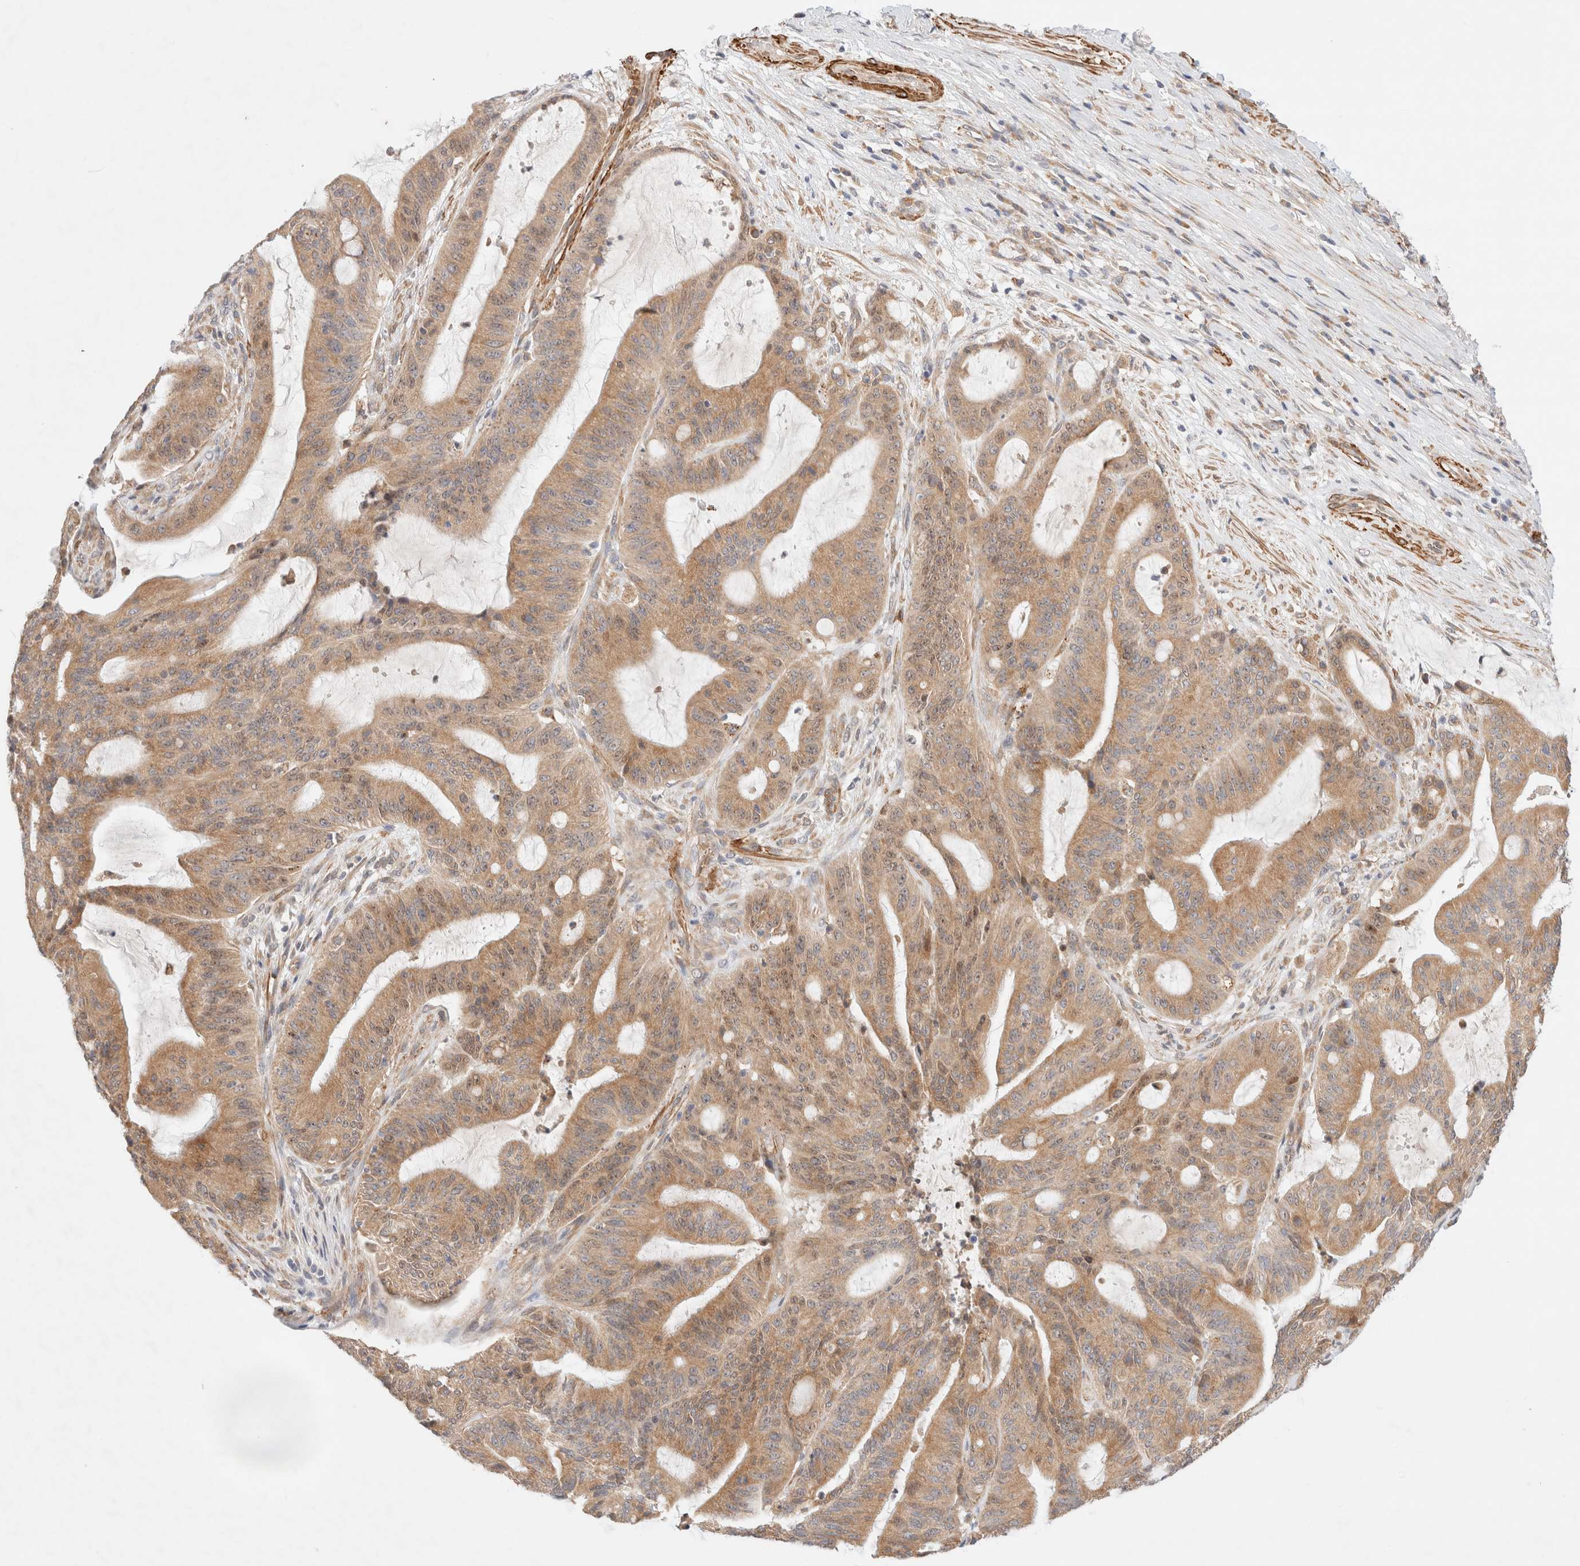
{"staining": {"intensity": "moderate", "quantity": ">75%", "location": "cytoplasmic/membranous,nuclear"}, "tissue": "liver cancer", "cell_type": "Tumor cells", "image_type": "cancer", "snomed": [{"axis": "morphology", "description": "Normal tissue, NOS"}, {"axis": "morphology", "description": "Cholangiocarcinoma"}, {"axis": "topography", "description": "Liver"}, {"axis": "topography", "description": "Peripheral nerve tissue"}], "caption": "Immunohistochemical staining of human cholangiocarcinoma (liver) exhibits medium levels of moderate cytoplasmic/membranous and nuclear staining in approximately >75% of tumor cells.", "gene": "RRP15", "patient": {"sex": "female", "age": 73}}